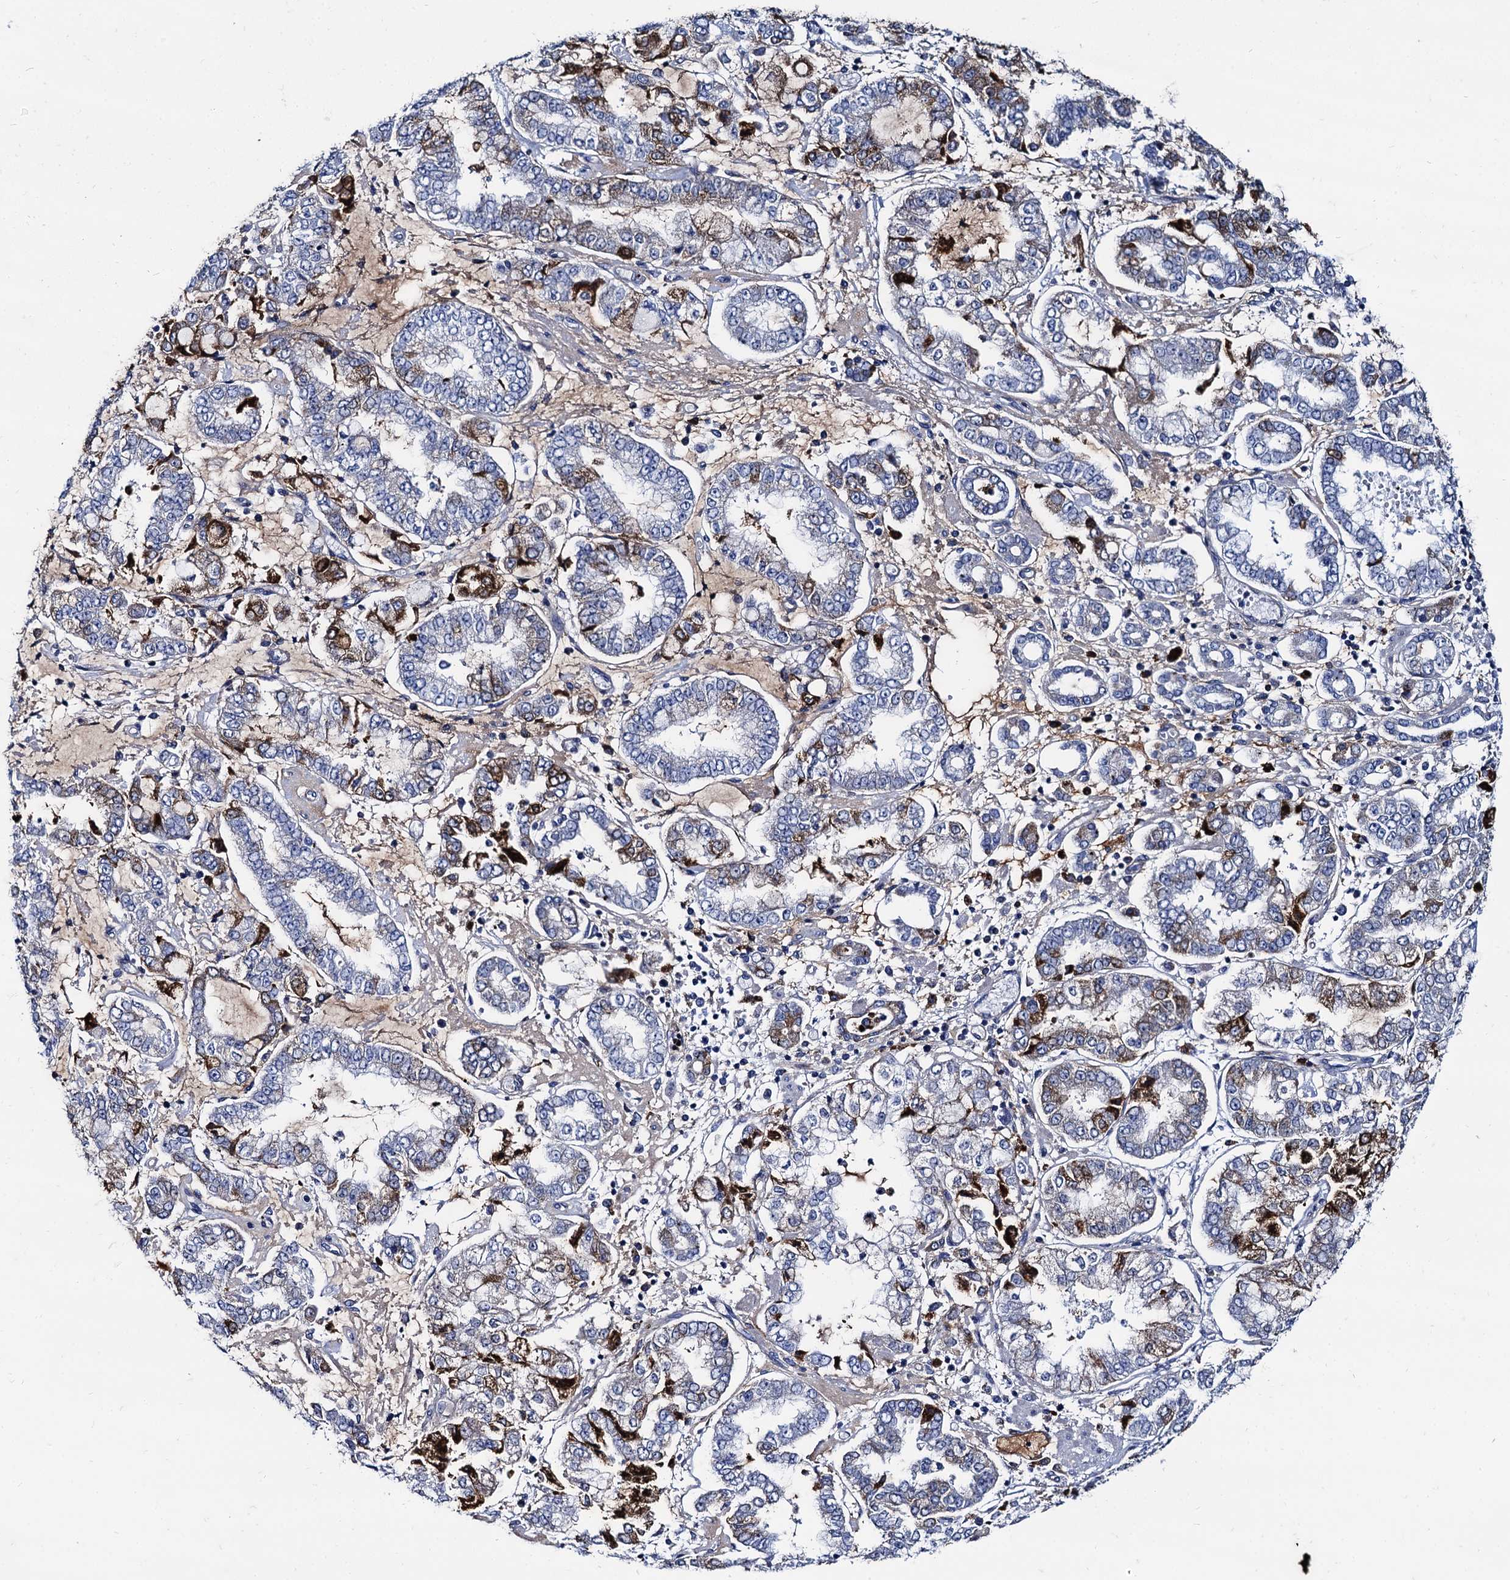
{"staining": {"intensity": "moderate", "quantity": "<25%", "location": "cytoplasmic/membranous"}, "tissue": "stomach cancer", "cell_type": "Tumor cells", "image_type": "cancer", "snomed": [{"axis": "morphology", "description": "Adenocarcinoma, NOS"}, {"axis": "topography", "description": "Stomach"}], "caption": "Immunohistochemical staining of human adenocarcinoma (stomach) shows low levels of moderate cytoplasmic/membranous protein positivity in approximately <25% of tumor cells.", "gene": "APOD", "patient": {"sex": "male", "age": 76}}